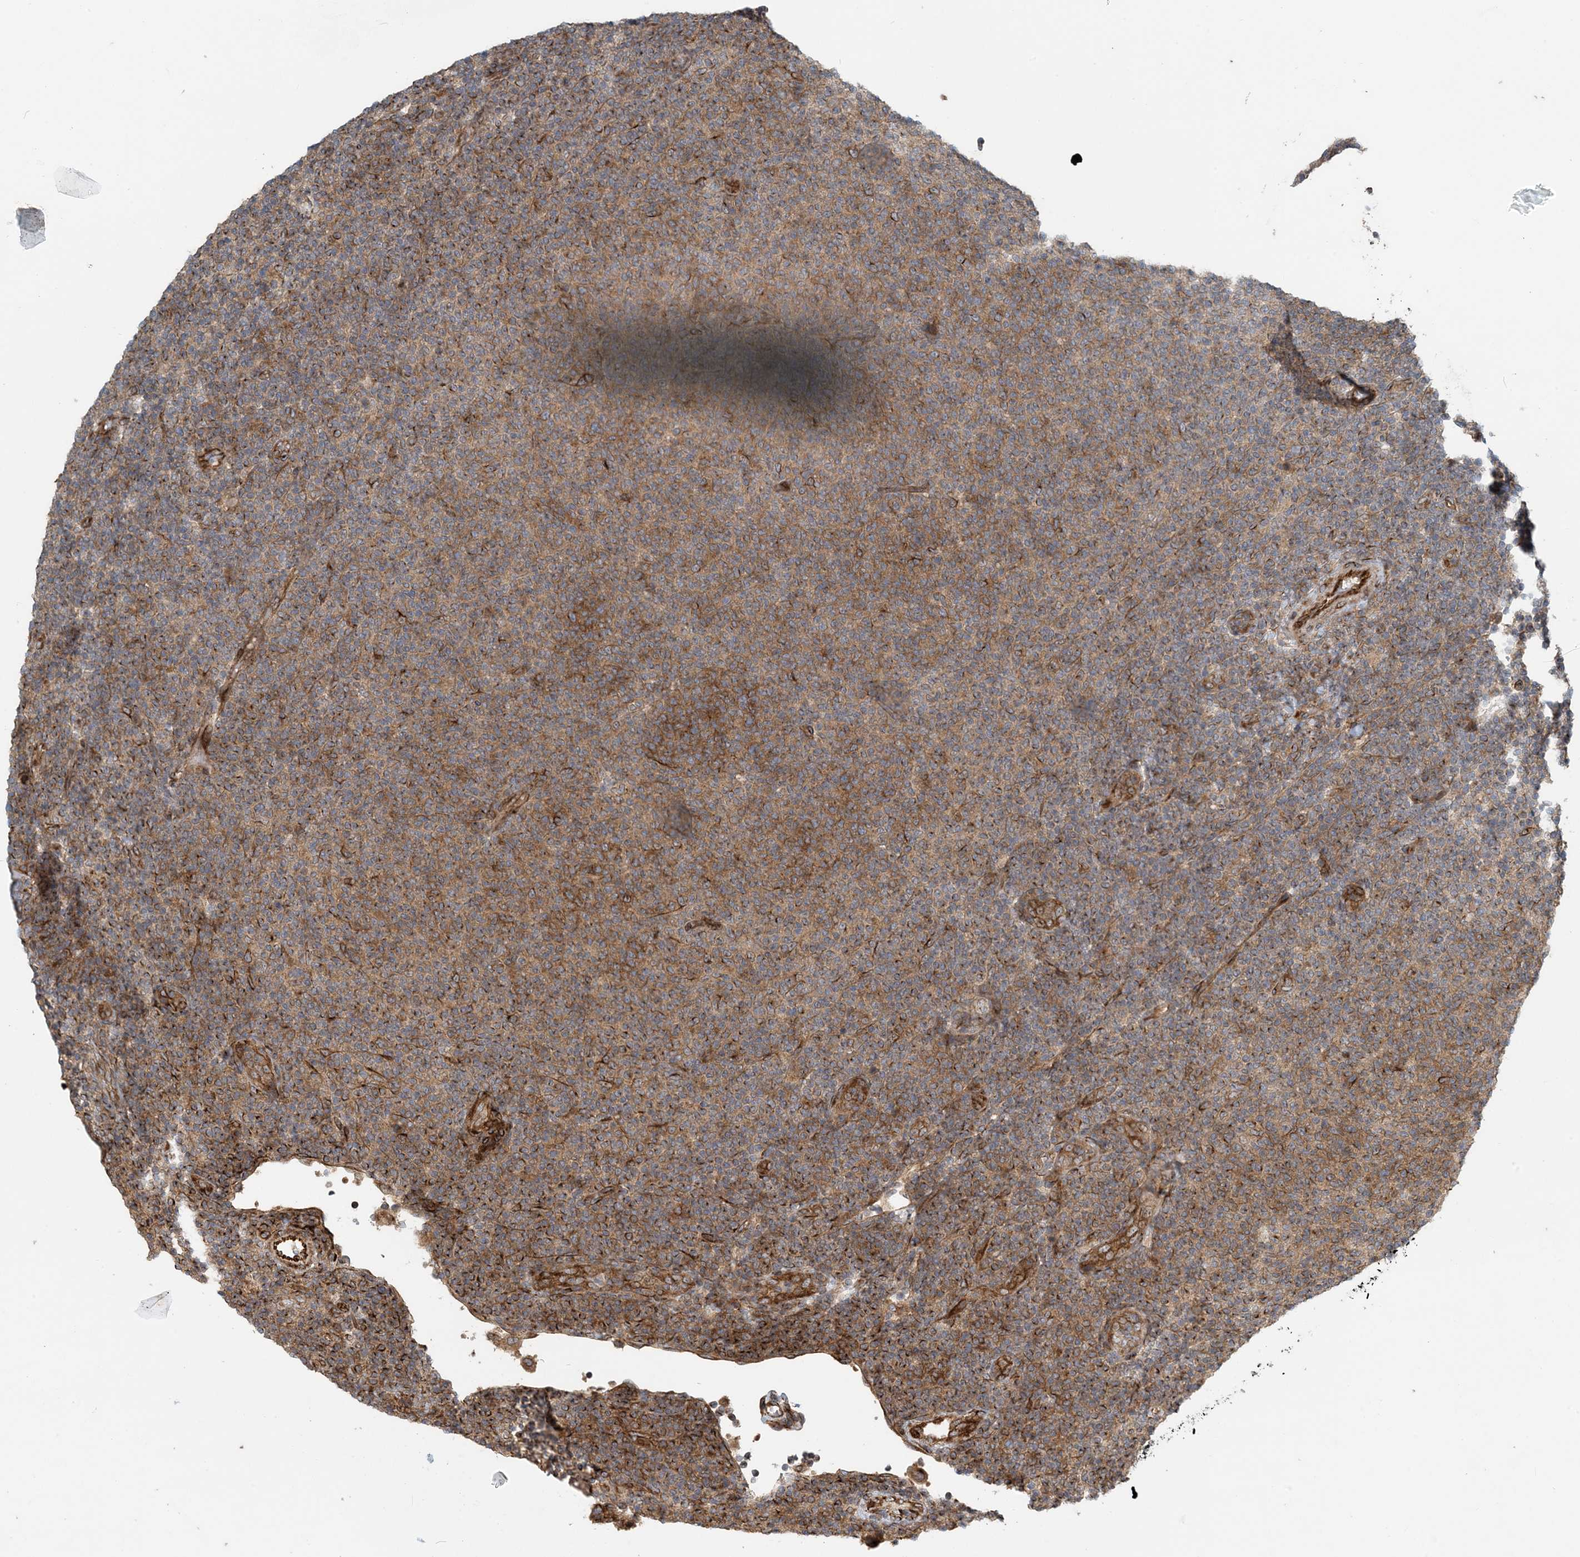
{"staining": {"intensity": "moderate", "quantity": ">75%", "location": "cytoplasmic/membranous"}, "tissue": "lymphoma", "cell_type": "Tumor cells", "image_type": "cancer", "snomed": [{"axis": "morphology", "description": "Malignant lymphoma, non-Hodgkin's type, Low grade"}, {"axis": "topography", "description": "Lymph node"}], "caption": "DAB (3,3'-diaminobenzidine) immunohistochemical staining of human lymphoma reveals moderate cytoplasmic/membranous protein positivity in about >75% of tumor cells.", "gene": "ZBTB3", "patient": {"sex": "male", "age": 66}}